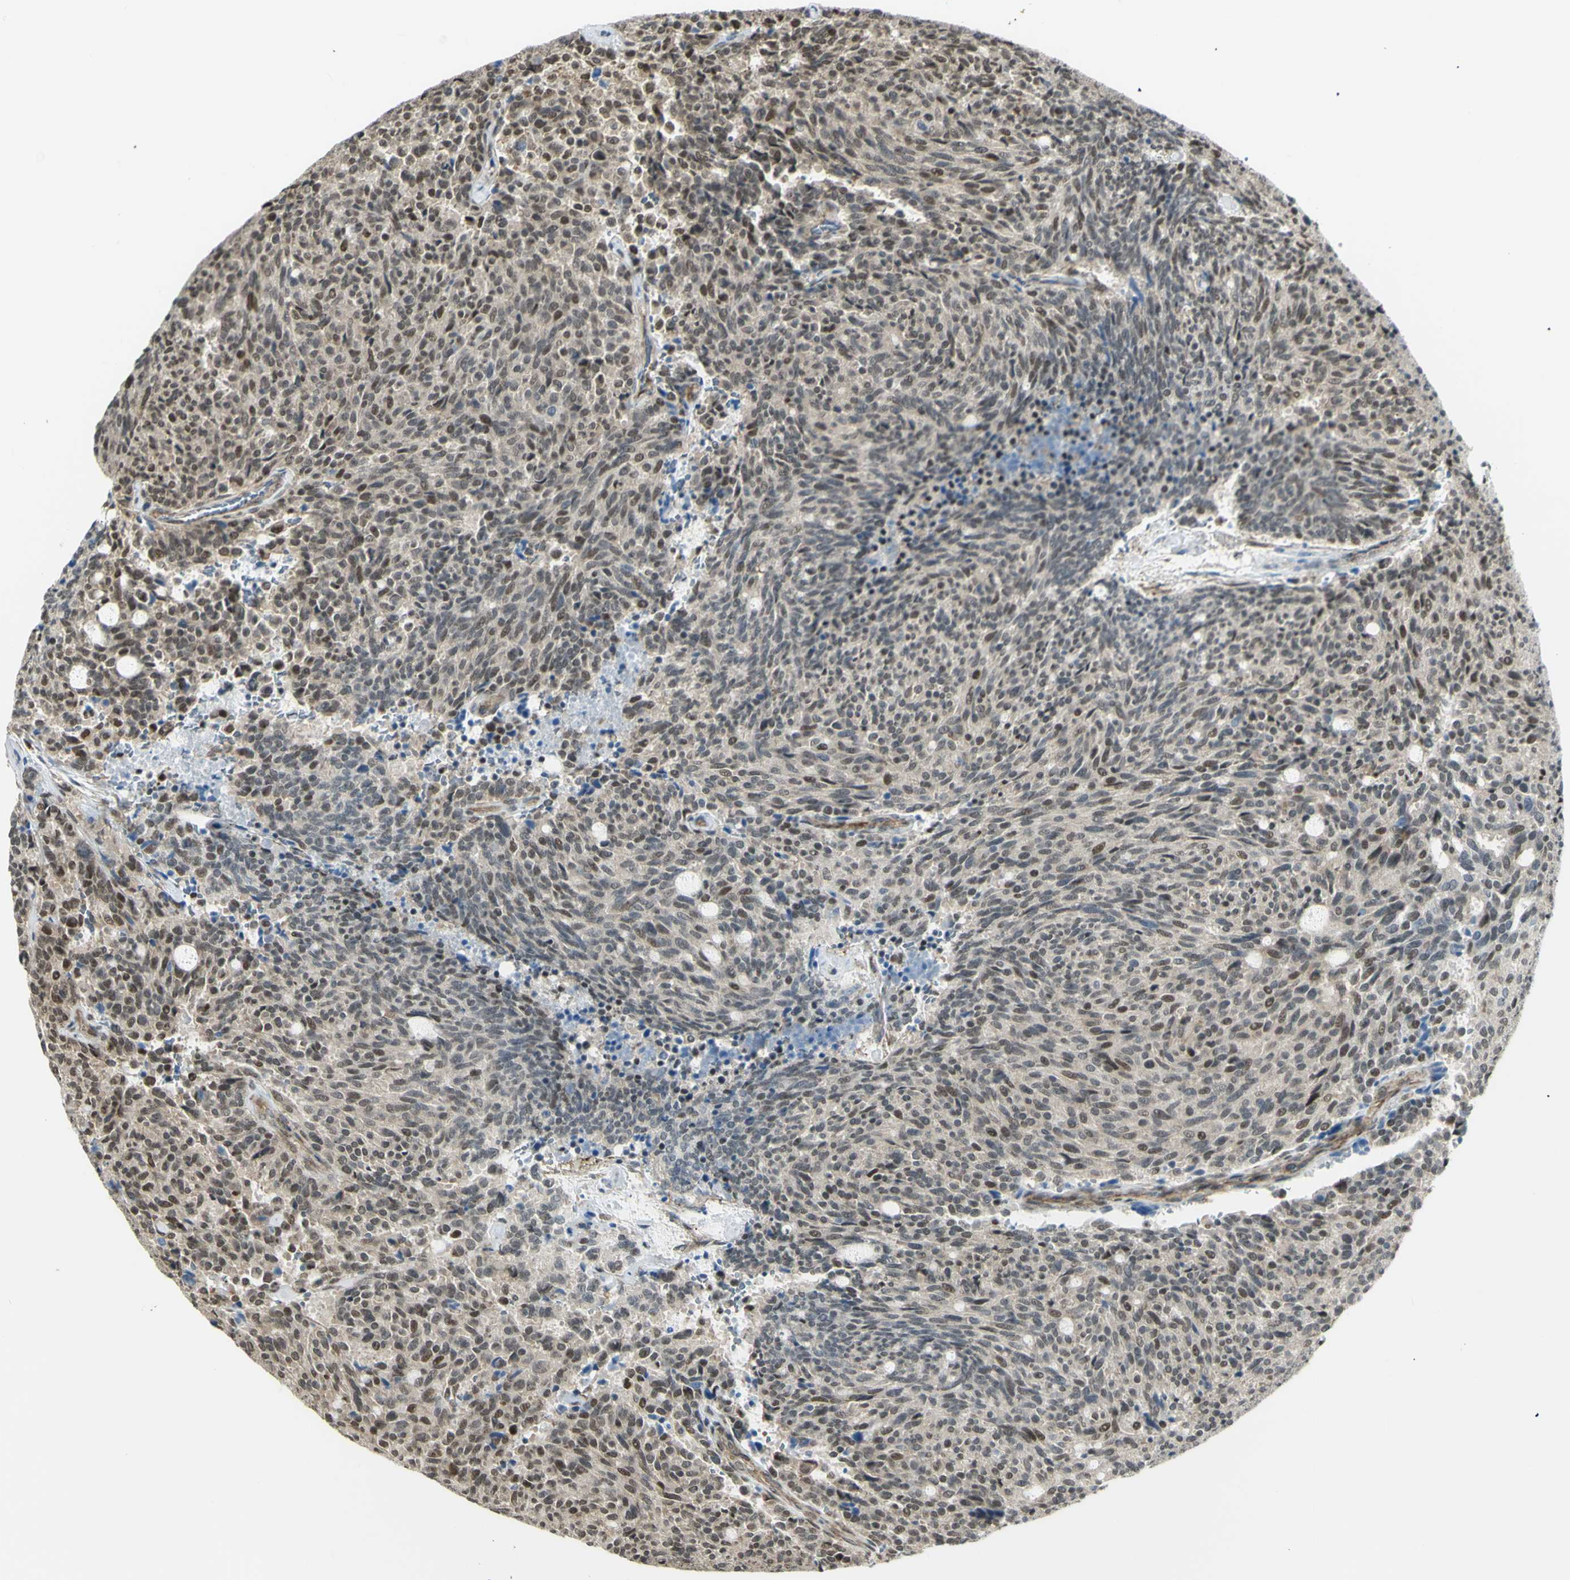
{"staining": {"intensity": "weak", "quantity": "25%-75%", "location": "nuclear"}, "tissue": "carcinoid", "cell_type": "Tumor cells", "image_type": "cancer", "snomed": [{"axis": "morphology", "description": "Carcinoid, malignant, NOS"}, {"axis": "topography", "description": "Pancreas"}], "caption": "Immunohistochemical staining of human malignant carcinoid shows low levels of weak nuclear protein positivity in approximately 25%-75% of tumor cells.", "gene": "ZMYM6", "patient": {"sex": "female", "age": 54}}